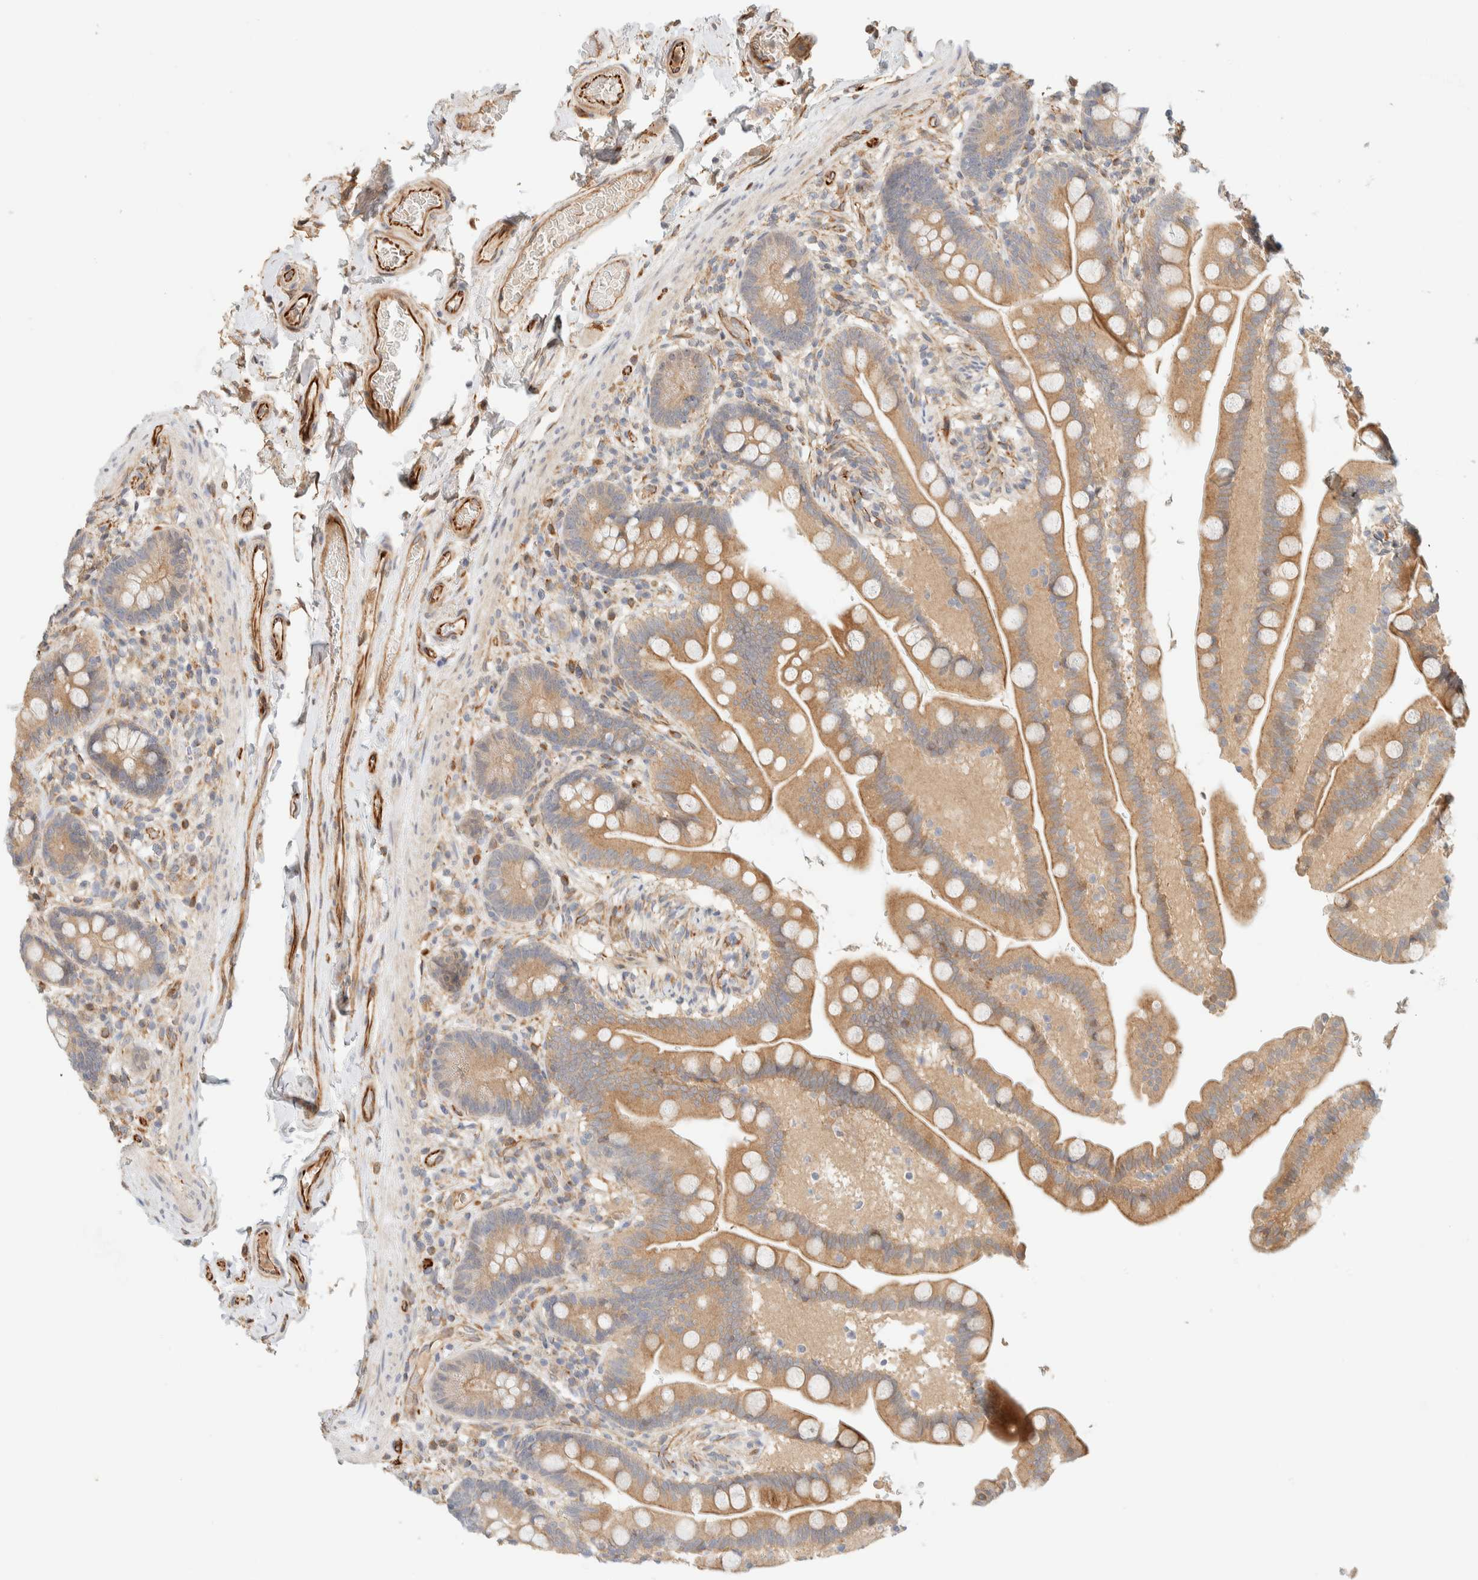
{"staining": {"intensity": "strong", "quantity": ">75%", "location": "cytoplasmic/membranous"}, "tissue": "colon", "cell_type": "Endothelial cells", "image_type": "normal", "snomed": [{"axis": "morphology", "description": "Normal tissue, NOS"}, {"axis": "topography", "description": "Smooth muscle"}, {"axis": "topography", "description": "Colon"}], "caption": "A histopathology image of human colon stained for a protein reveals strong cytoplasmic/membranous brown staining in endothelial cells. (DAB IHC with brightfield microscopy, high magnification).", "gene": "FAT1", "patient": {"sex": "male", "age": 73}}